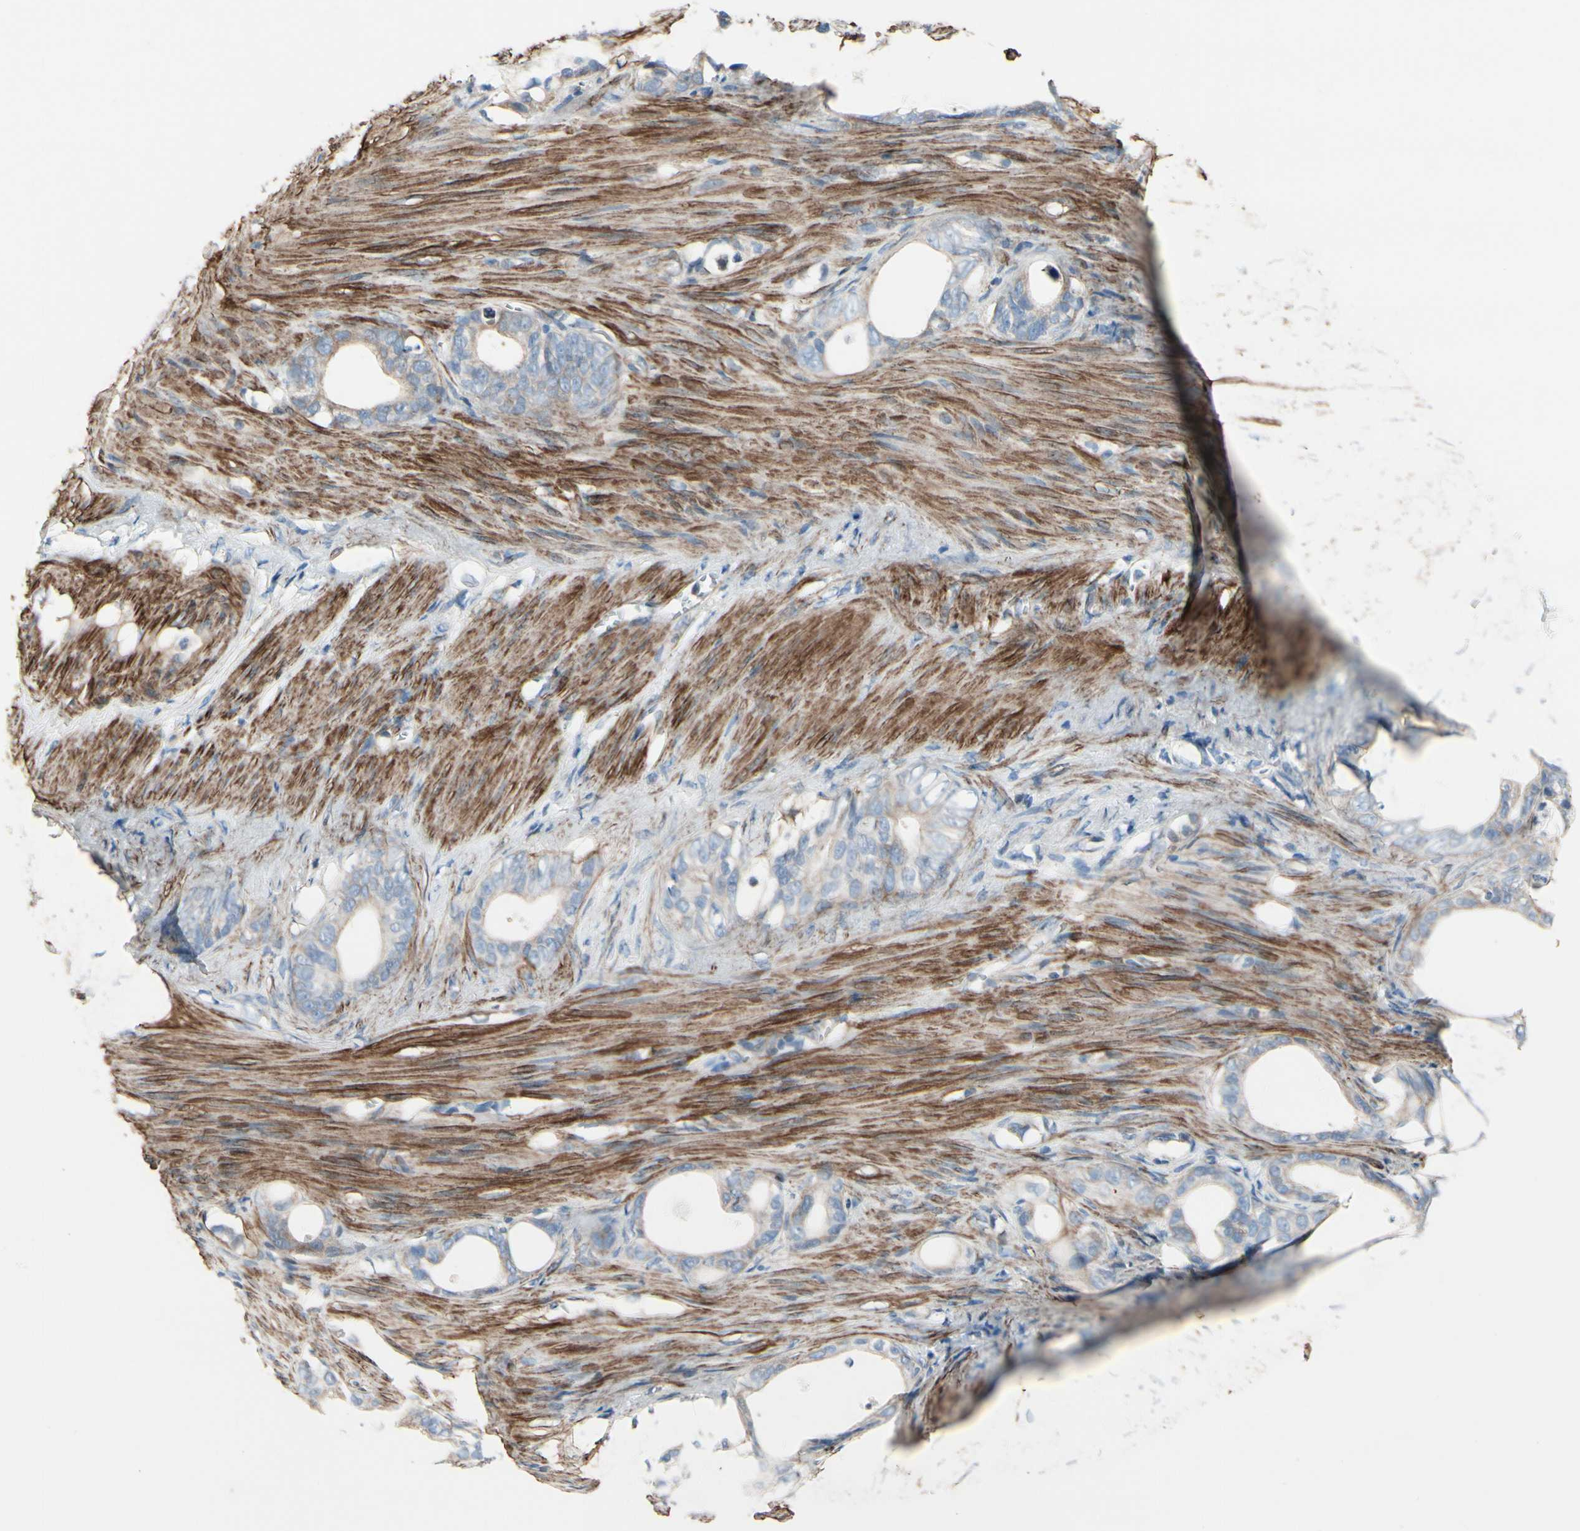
{"staining": {"intensity": "weak", "quantity": "<25%", "location": "cytoplasmic/membranous"}, "tissue": "stomach cancer", "cell_type": "Tumor cells", "image_type": "cancer", "snomed": [{"axis": "morphology", "description": "Adenocarcinoma, NOS"}, {"axis": "topography", "description": "Stomach"}], "caption": "IHC histopathology image of neoplastic tissue: stomach cancer (adenocarcinoma) stained with DAB (3,3'-diaminobenzidine) displays no significant protein staining in tumor cells.", "gene": "TPM1", "patient": {"sex": "female", "age": 75}}